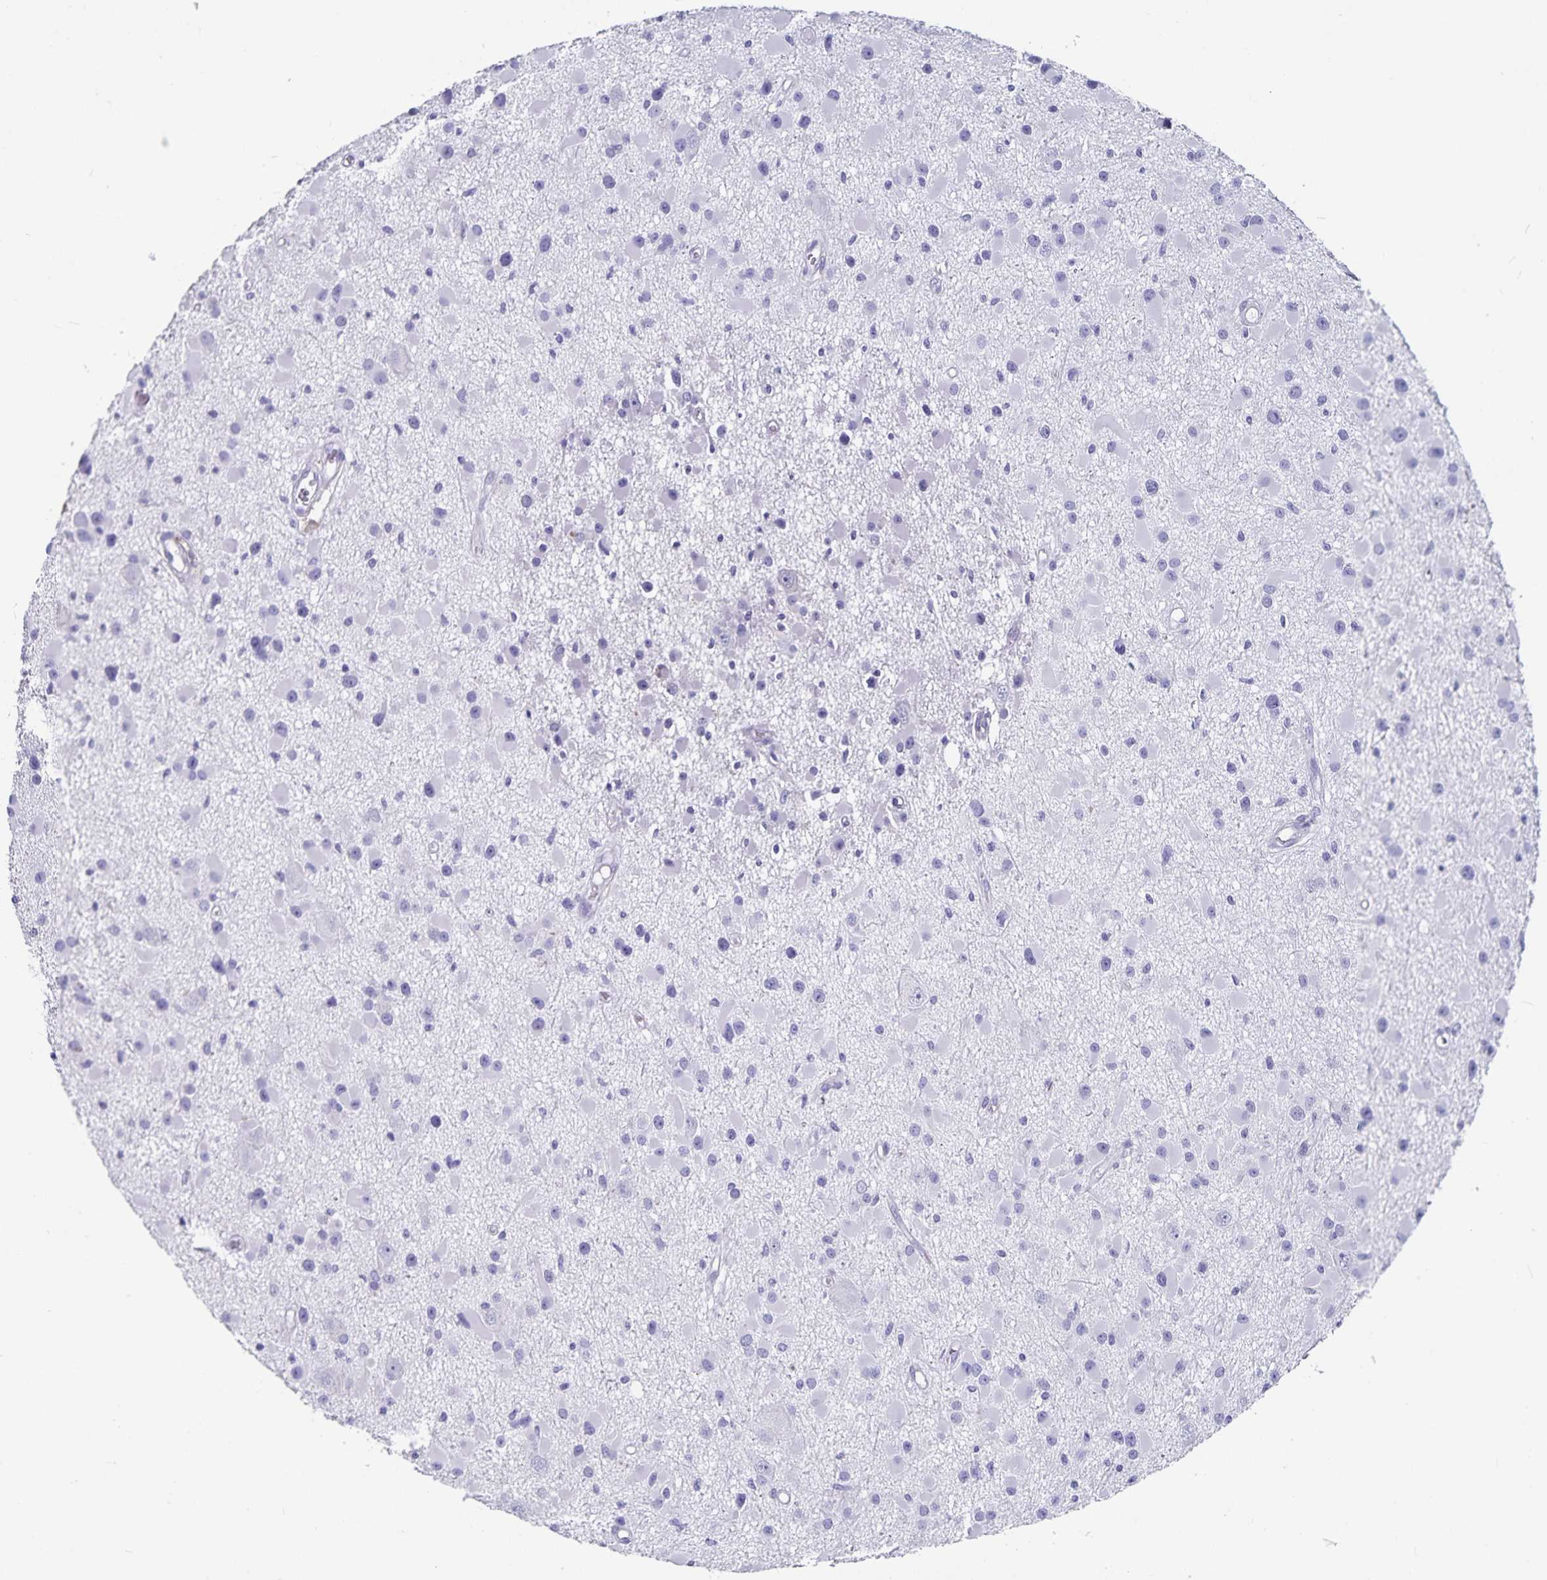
{"staining": {"intensity": "negative", "quantity": "none", "location": "none"}, "tissue": "glioma", "cell_type": "Tumor cells", "image_type": "cancer", "snomed": [{"axis": "morphology", "description": "Glioma, malignant, High grade"}, {"axis": "topography", "description": "Brain"}], "caption": "Glioma was stained to show a protein in brown. There is no significant expression in tumor cells.", "gene": "PLAC1", "patient": {"sex": "male", "age": 54}}